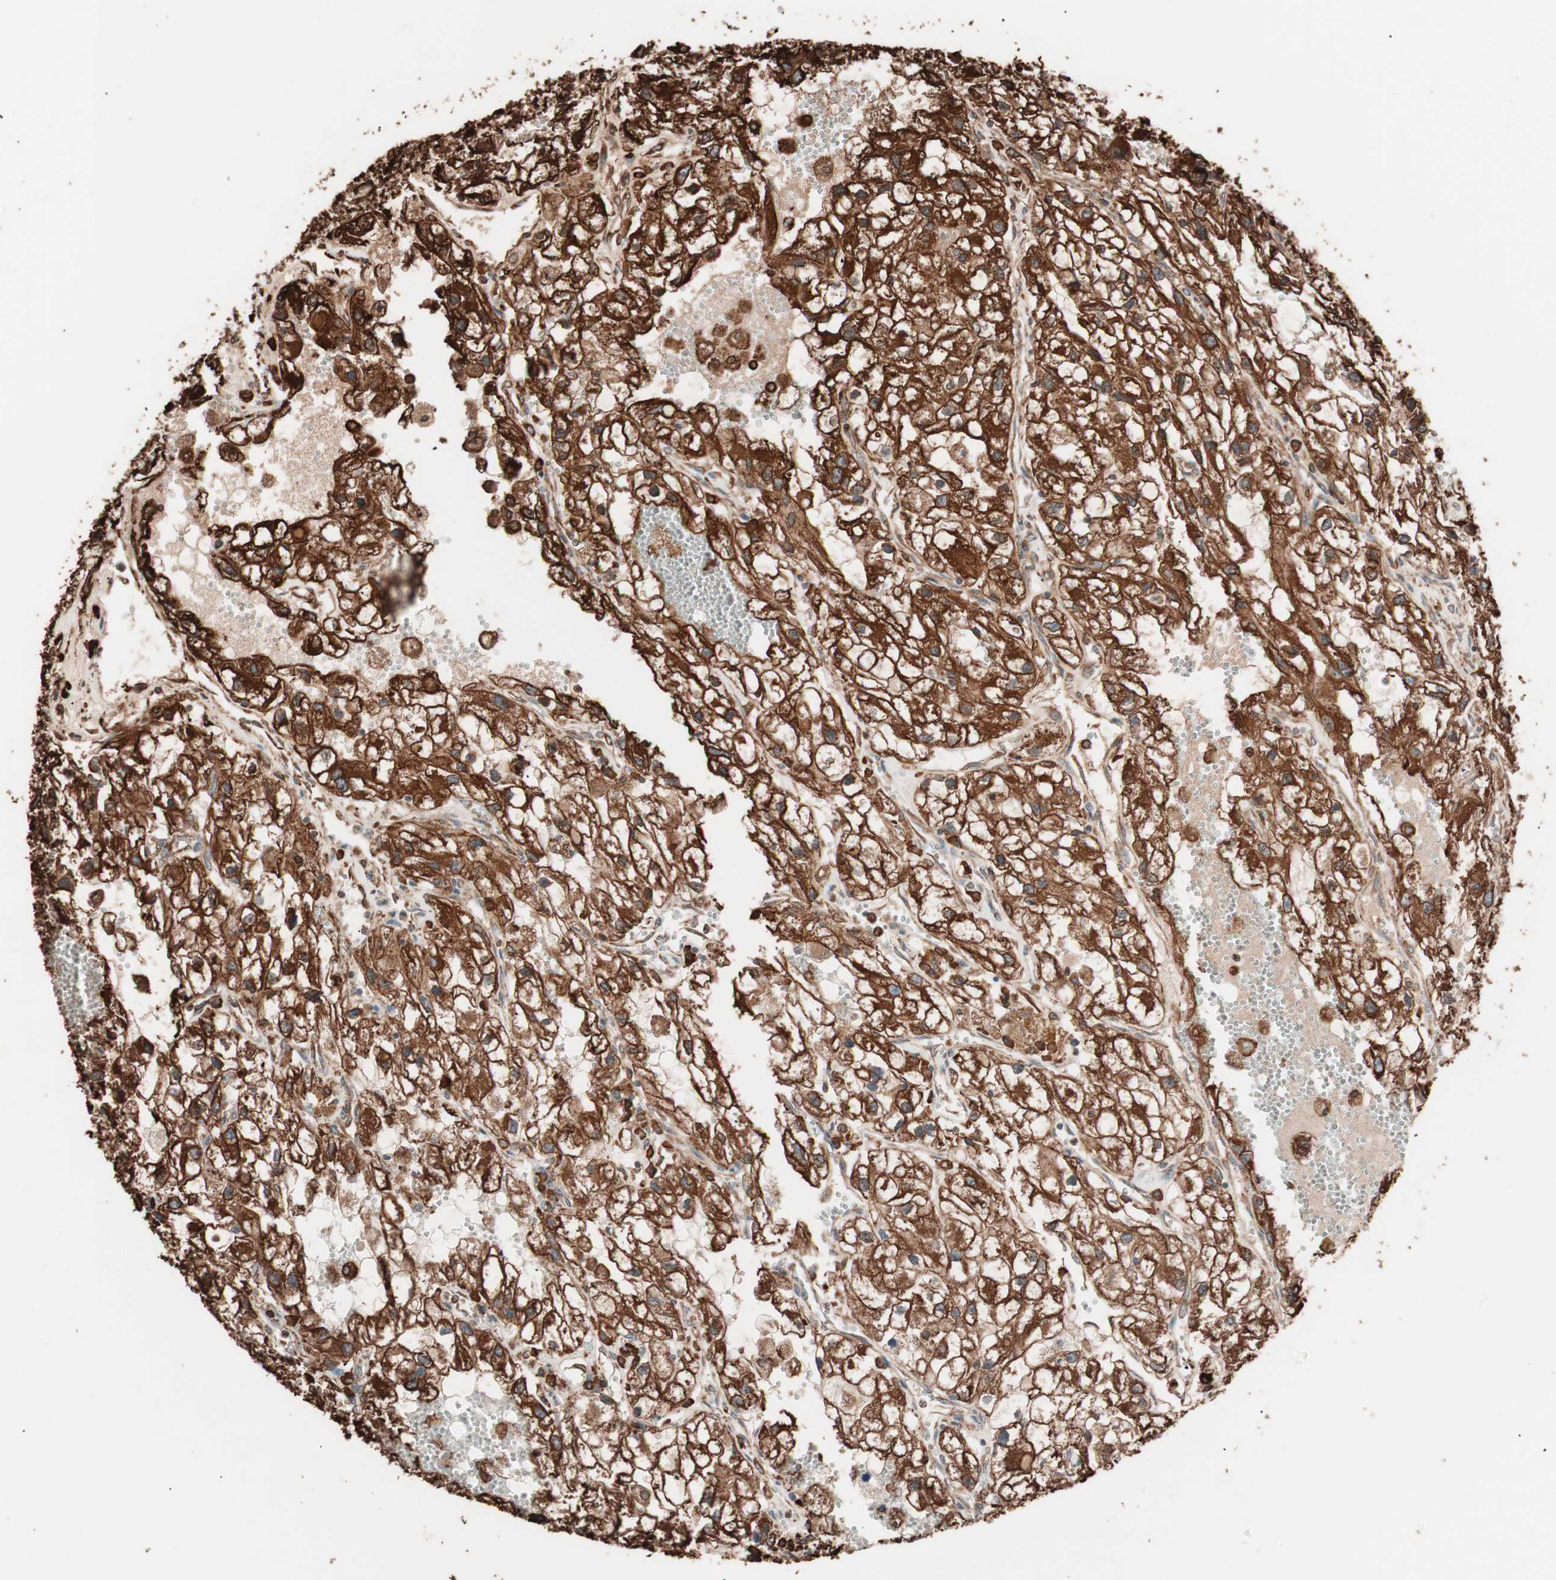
{"staining": {"intensity": "strong", "quantity": ">75%", "location": "cytoplasmic/membranous"}, "tissue": "renal cancer", "cell_type": "Tumor cells", "image_type": "cancer", "snomed": [{"axis": "morphology", "description": "Adenocarcinoma, NOS"}, {"axis": "topography", "description": "Kidney"}], "caption": "The histopathology image shows a brown stain indicating the presence of a protein in the cytoplasmic/membranous of tumor cells in renal adenocarcinoma. The staining is performed using DAB brown chromogen to label protein expression. The nuclei are counter-stained blue using hematoxylin.", "gene": "VEGFA", "patient": {"sex": "female", "age": 70}}